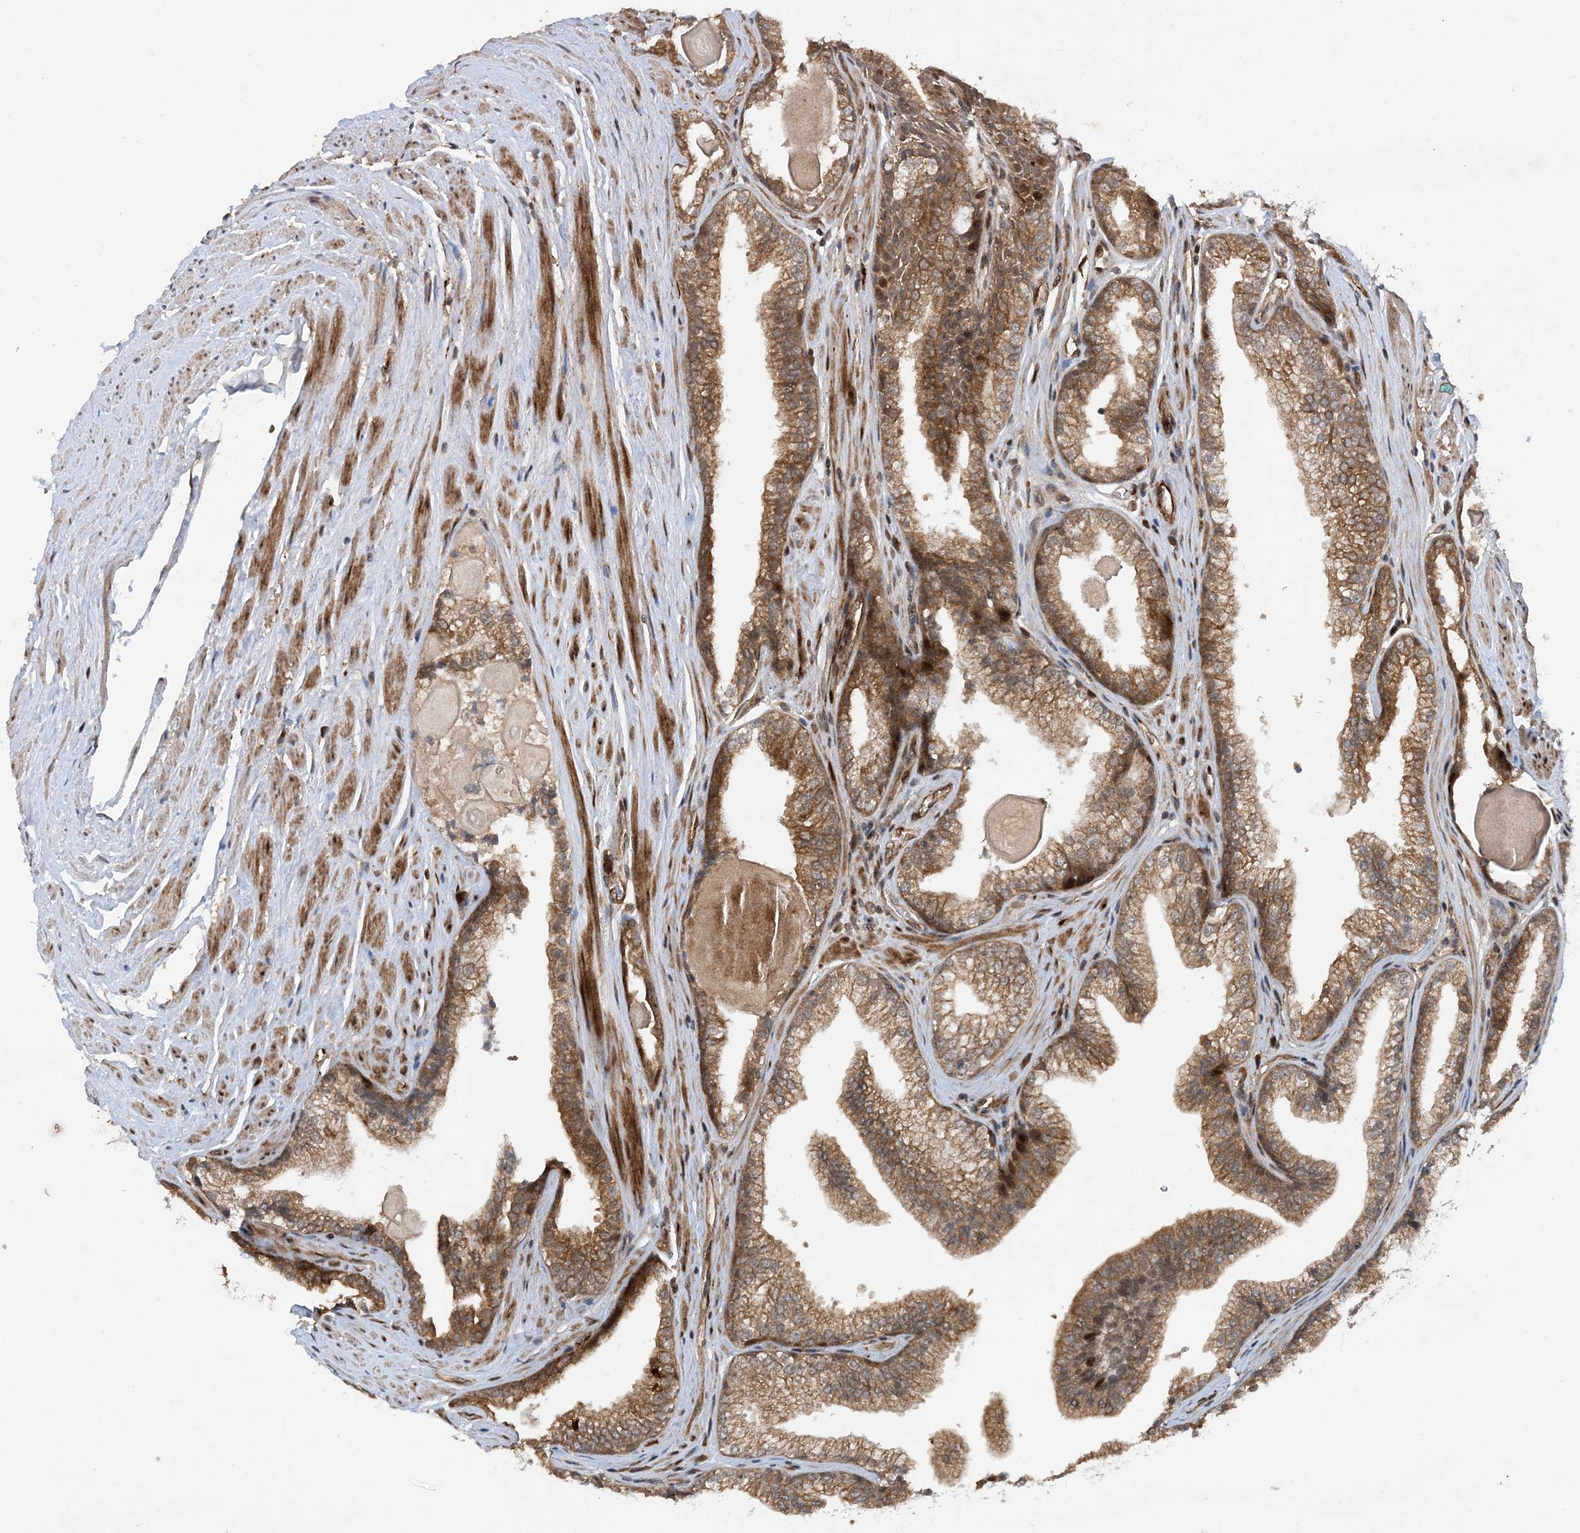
{"staining": {"intensity": "moderate", "quantity": ">75%", "location": "cytoplasmic/membranous"}, "tissue": "prostate cancer", "cell_type": "Tumor cells", "image_type": "cancer", "snomed": [{"axis": "morphology", "description": "Adenocarcinoma, High grade"}, {"axis": "topography", "description": "Prostate"}], "caption": "Protein expression analysis of human adenocarcinoma (high-grade) (prostate) reveals moderate cytoplasmic/membranous expression in about >75% of tumor cells.", "gene": "HEMK1", "patient": {"sex": "male", "age": 63}}